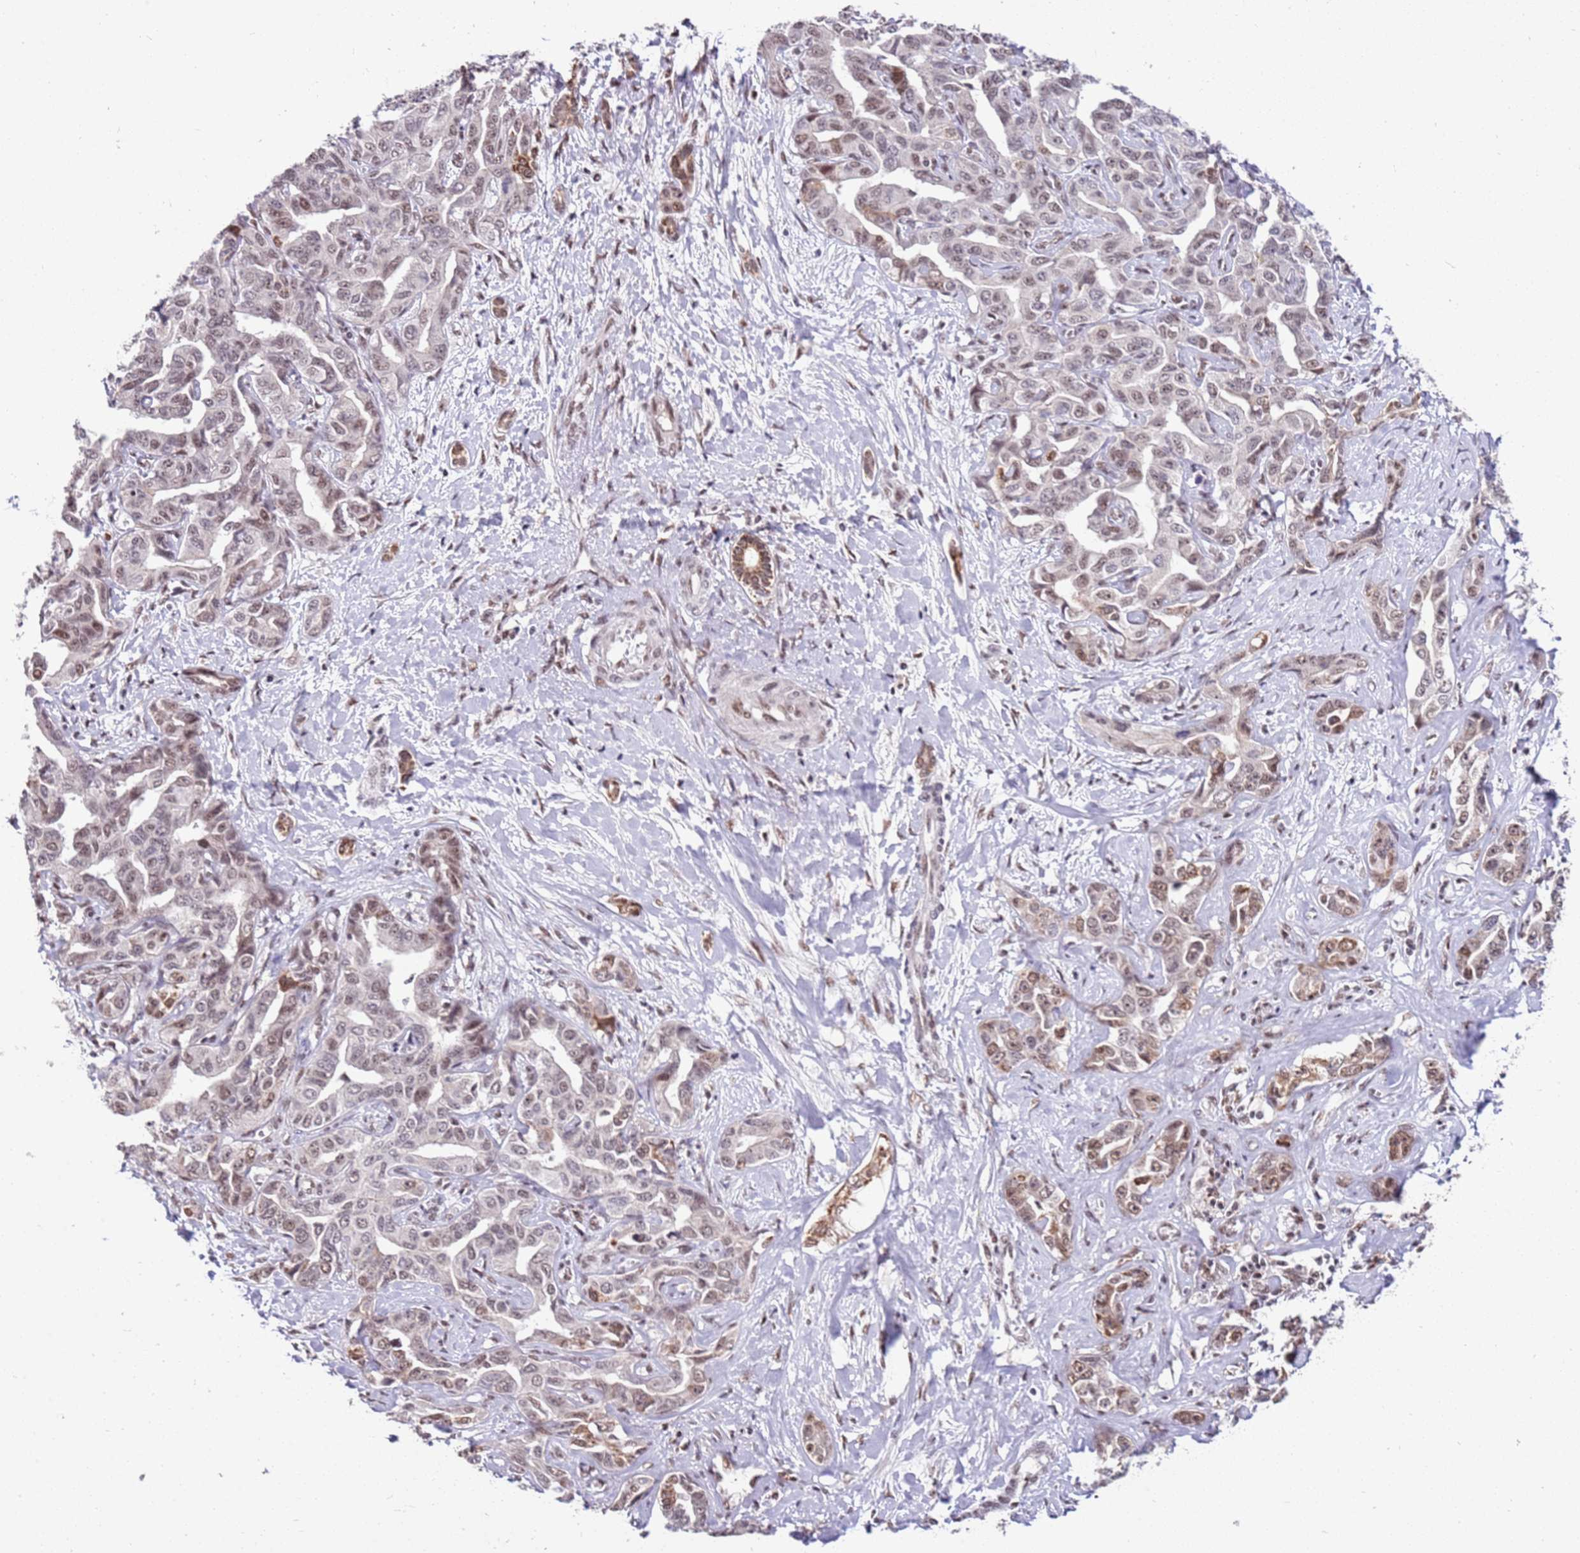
{"staining": {"intensity": "weak", "quantity": "25%-75%", "location": "nuclear"}, "tissue": "liver cancer", "cell_type": "Tumor cells", "image_type": "cancer", "snomed": [{"axis": "morphology", "description": "Cholangiocarcinoma"}, {"axis": "topography", "description": "Liver"}], "caption": "IHC of human cholangiocarcinoma (liver) shows low levels of weak nuclear staining in about 25%-75% of tumor cells. (brown staining indicates protein expression, while blue staining denotes nuclei).", "gene": "AKAP8L", "patient": {"sex": "male", "age": 59}}